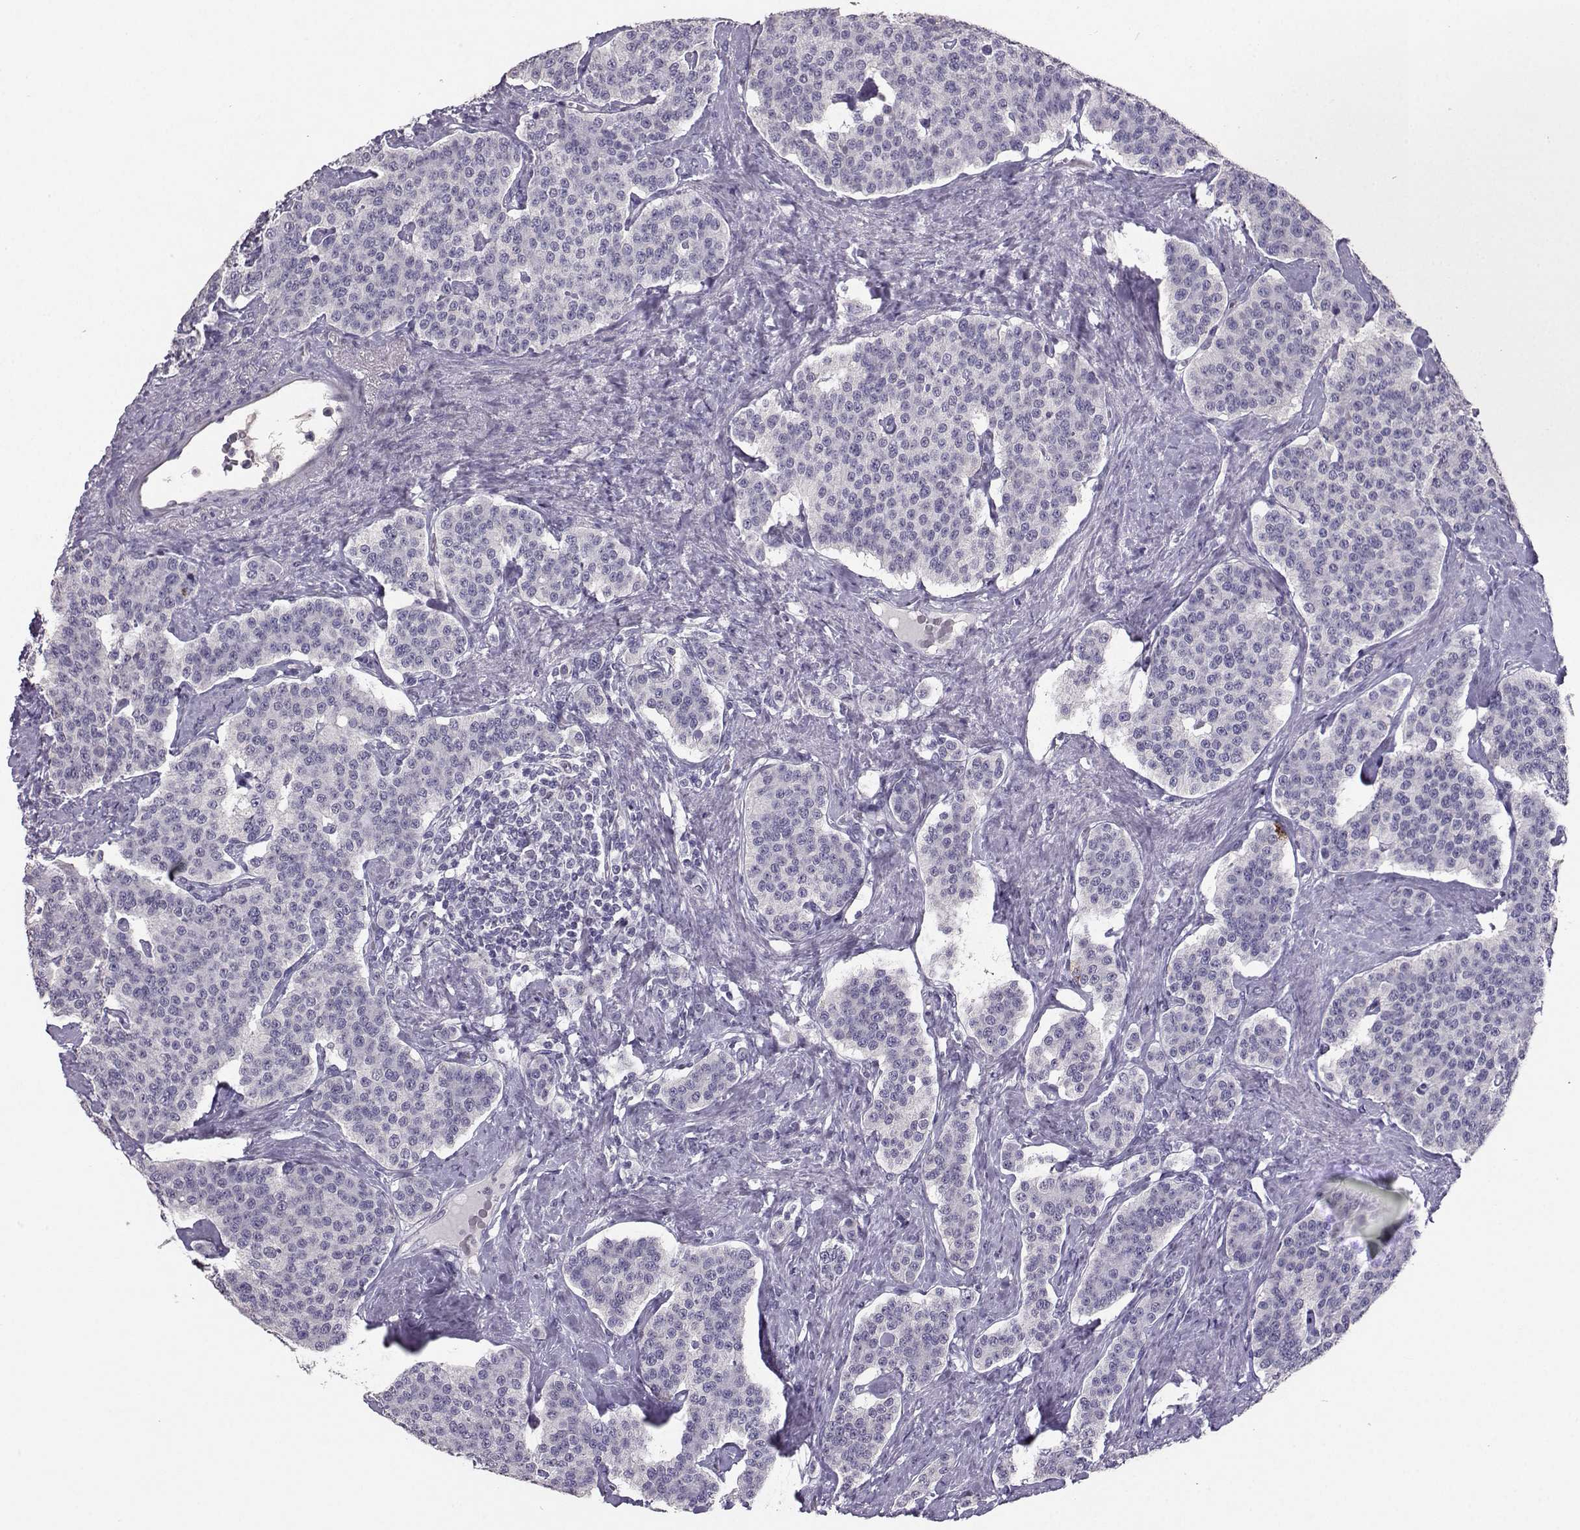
{"staining": {"intensity": "negative", "quantity": "none", "location": "none"}, "tissue": "carcinoid", "cell_type": "Tumor cells", "image_type": "cancer", "snomed": [{"axis": "morphology", "description": "Carcinoid, malignant, NOS"}, {"axis": "topography", "description": "Small intestine"}], "caption": "Carcinoid (malignant) was stained to show a protein in brown. There is no significant positivity in tumor cells.", "gene": "CARTPT", "patient": {"sex": "female", "age": 58}}